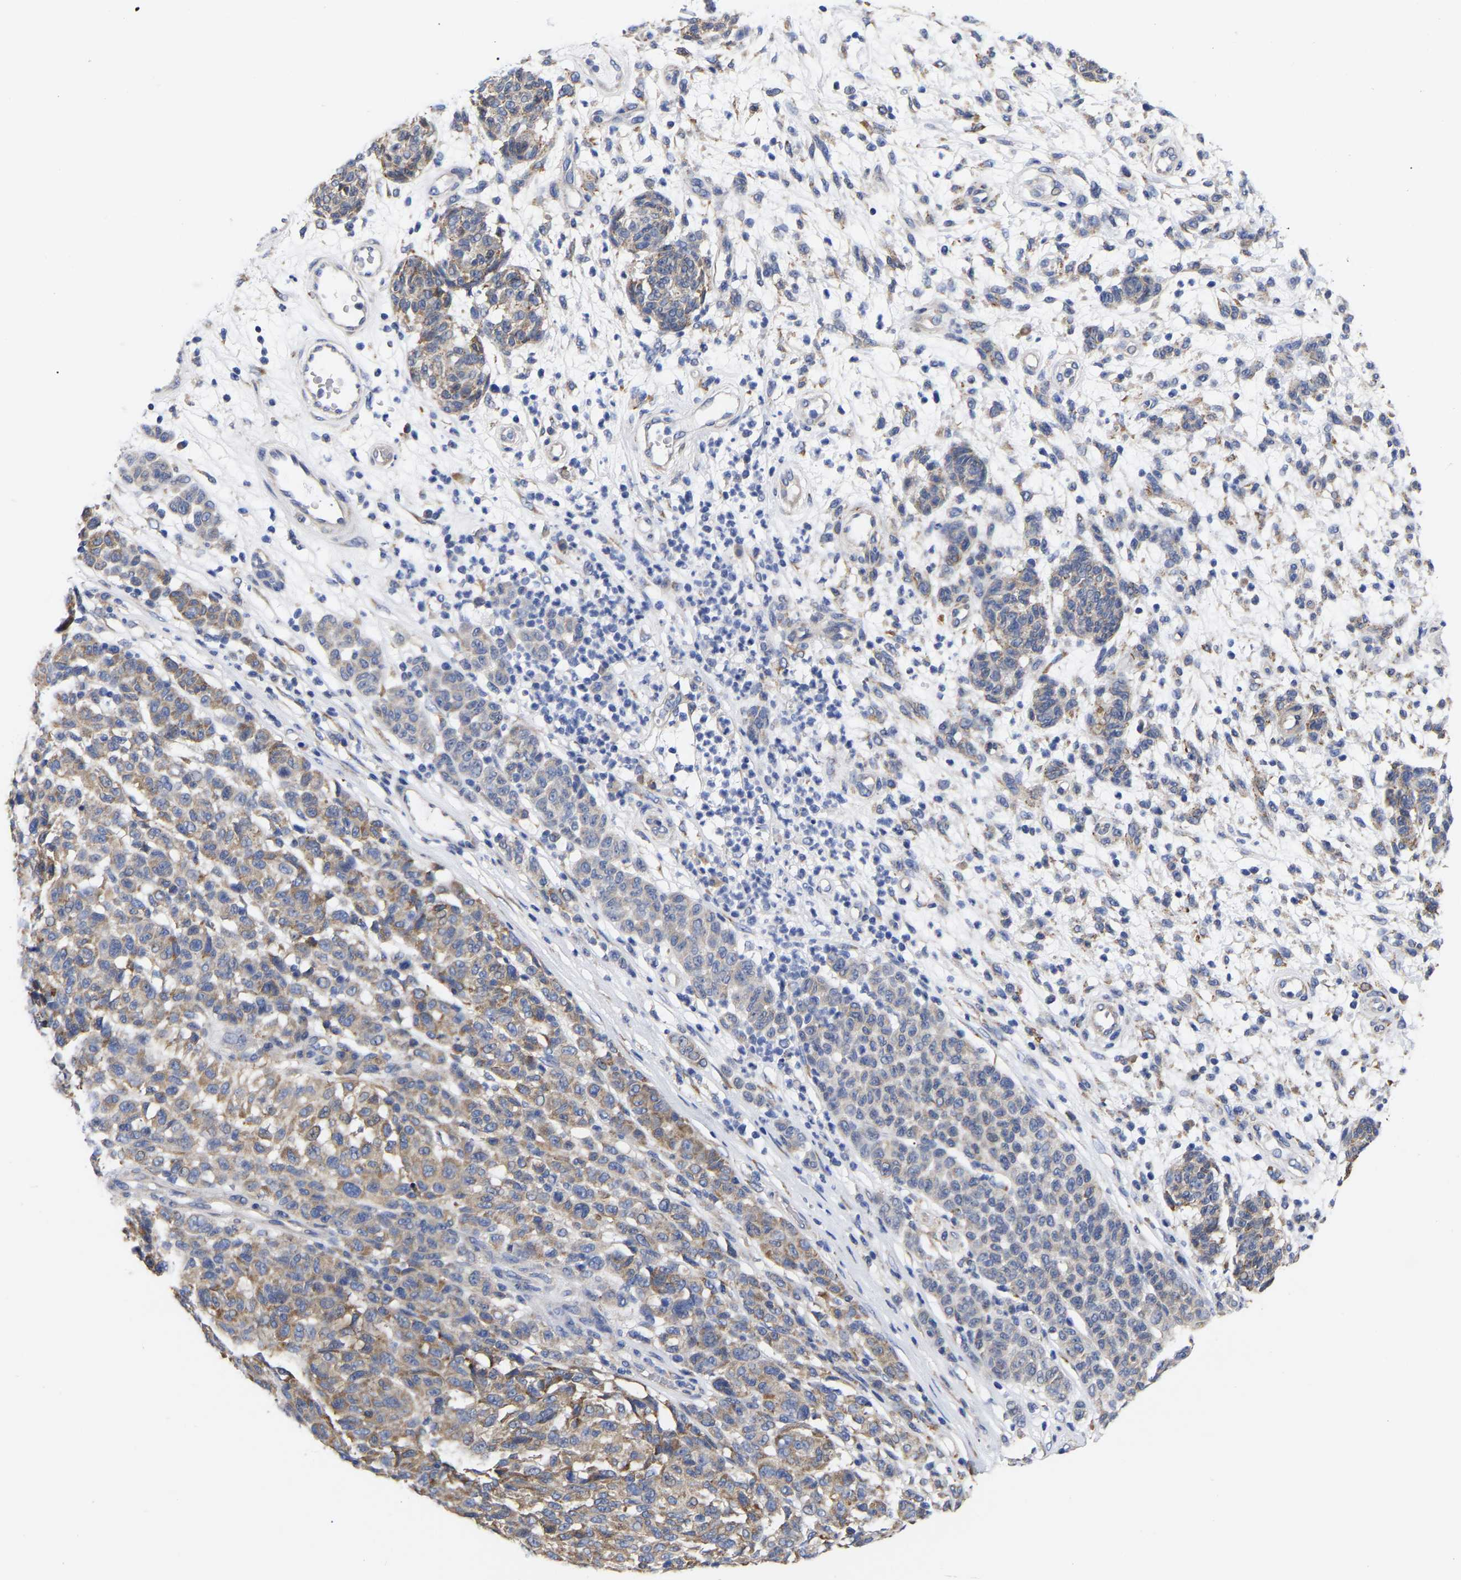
{"staining": {"intensity": "moderate", "quantity": "25%-75%", "location": "cytoplasmic/membranous"}, "tissue": "melanoma", "cell_type": "Tumor cells", "image_type": "cancer", "snomed": [{"axis": "morphology", "description": "Malignant melanoma, NOS"}, {"axis": "topography", "description": "Skin"}], "caption": "Moderate cytoplasmic/membranous protein positivity is present in approximately 25%-75% of tumor cells in malignant melanoma.", "gene": "CFAP298", "patient": {"sex": "male", "age": 59}}